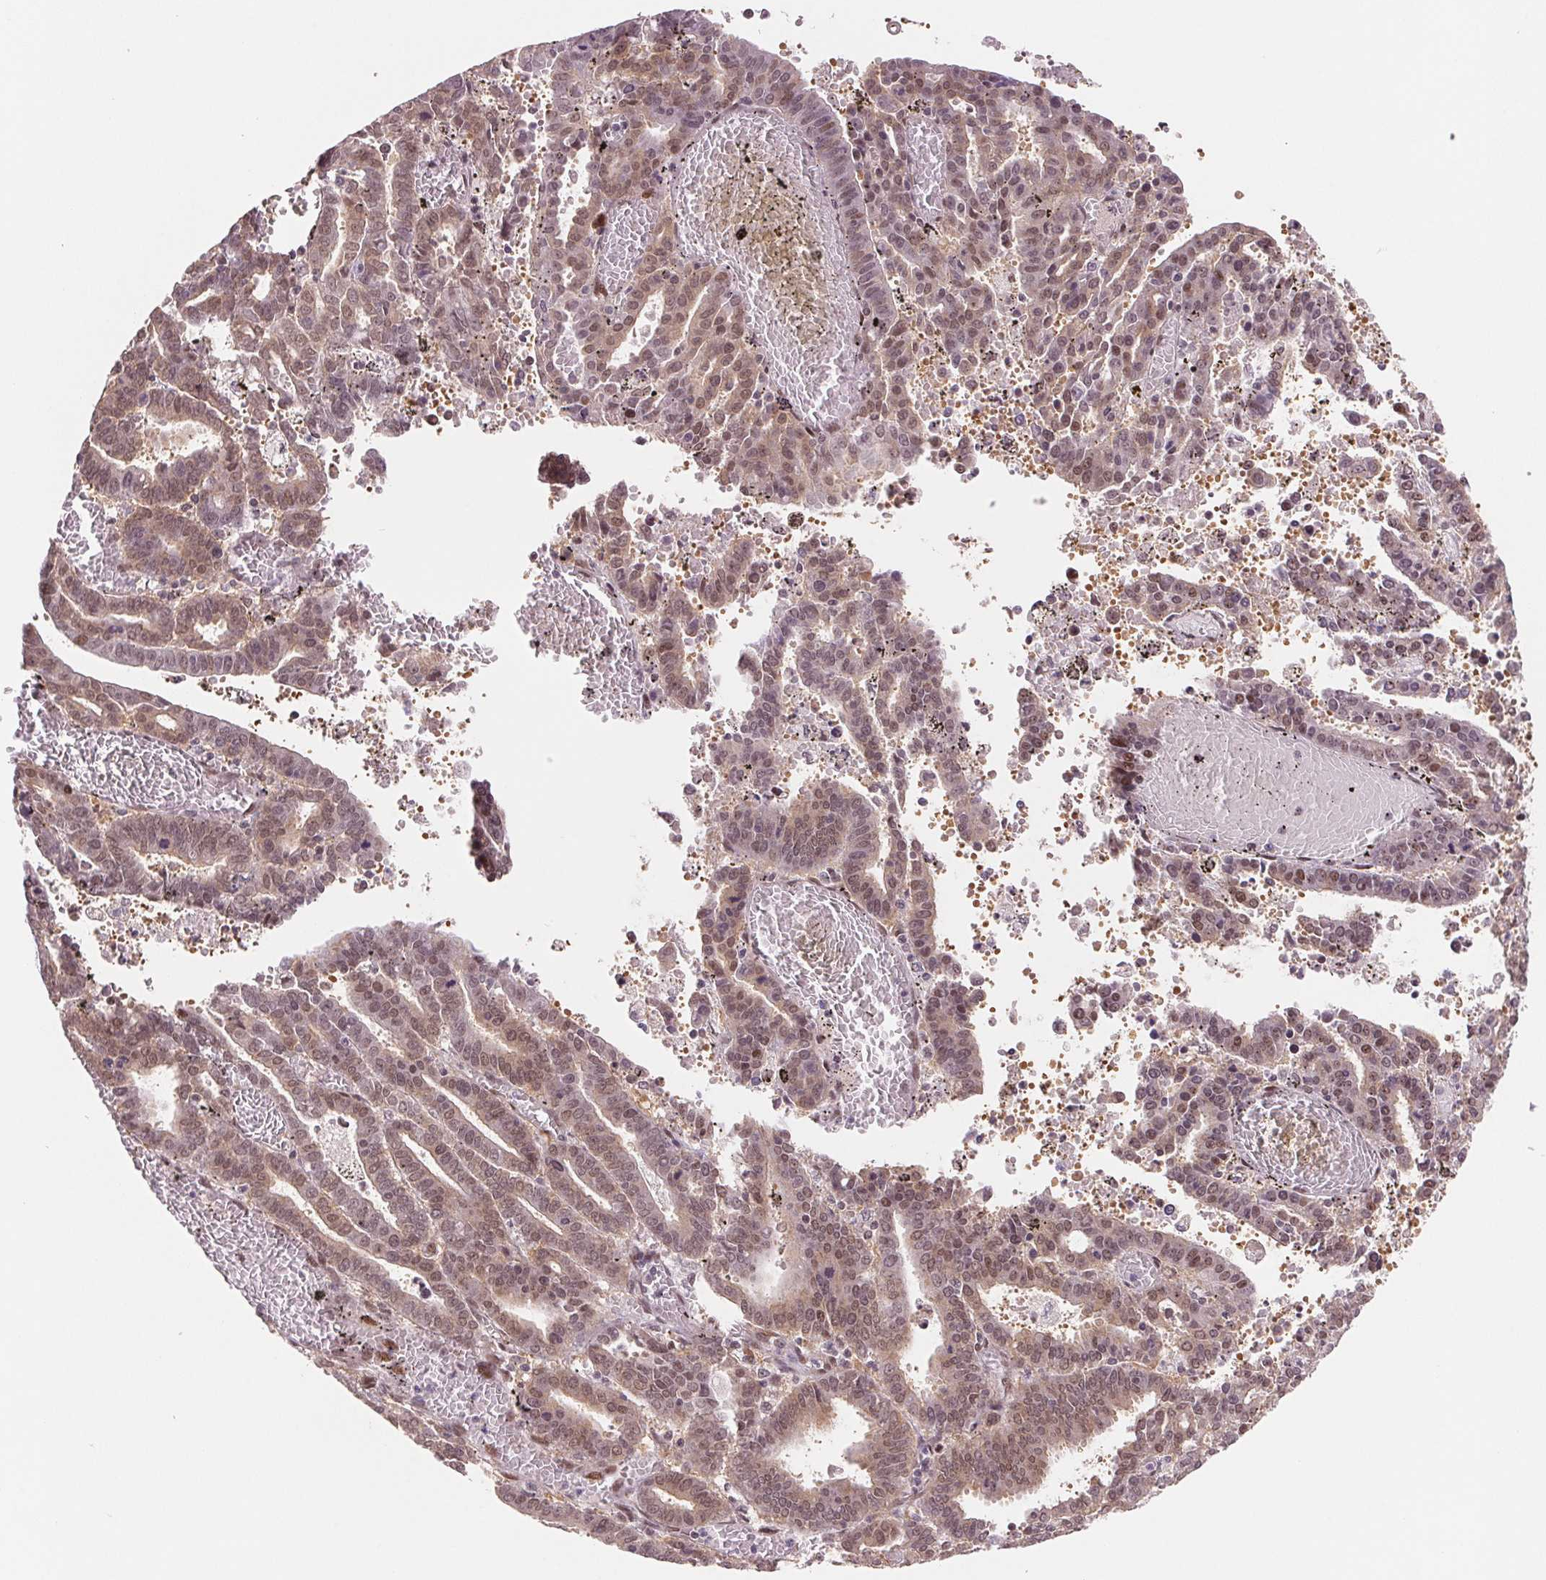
{"staining": {"intensity": "moderate", "quantity": "25%-75%", "location": "cytoplasmic/membranous,nuclear"}, "tissue": "endometrial cancer", "cell_type": "Tumor cells", "image_type": "cancer", "snomed": [{"axis": "morphology", "description": "Adenocarcinoma, NOS"}, {"axis": "topography", "description": "Uterus"}], "caption": "Protein staining demonstrates moderate cytoplasmic/membranous and nuclear expression in about 25%-75% of tumor cells in adenocarcinoma (endometrial).", "gene": "DNAJB6", "patient": {"sex": "female", "age": 83}}